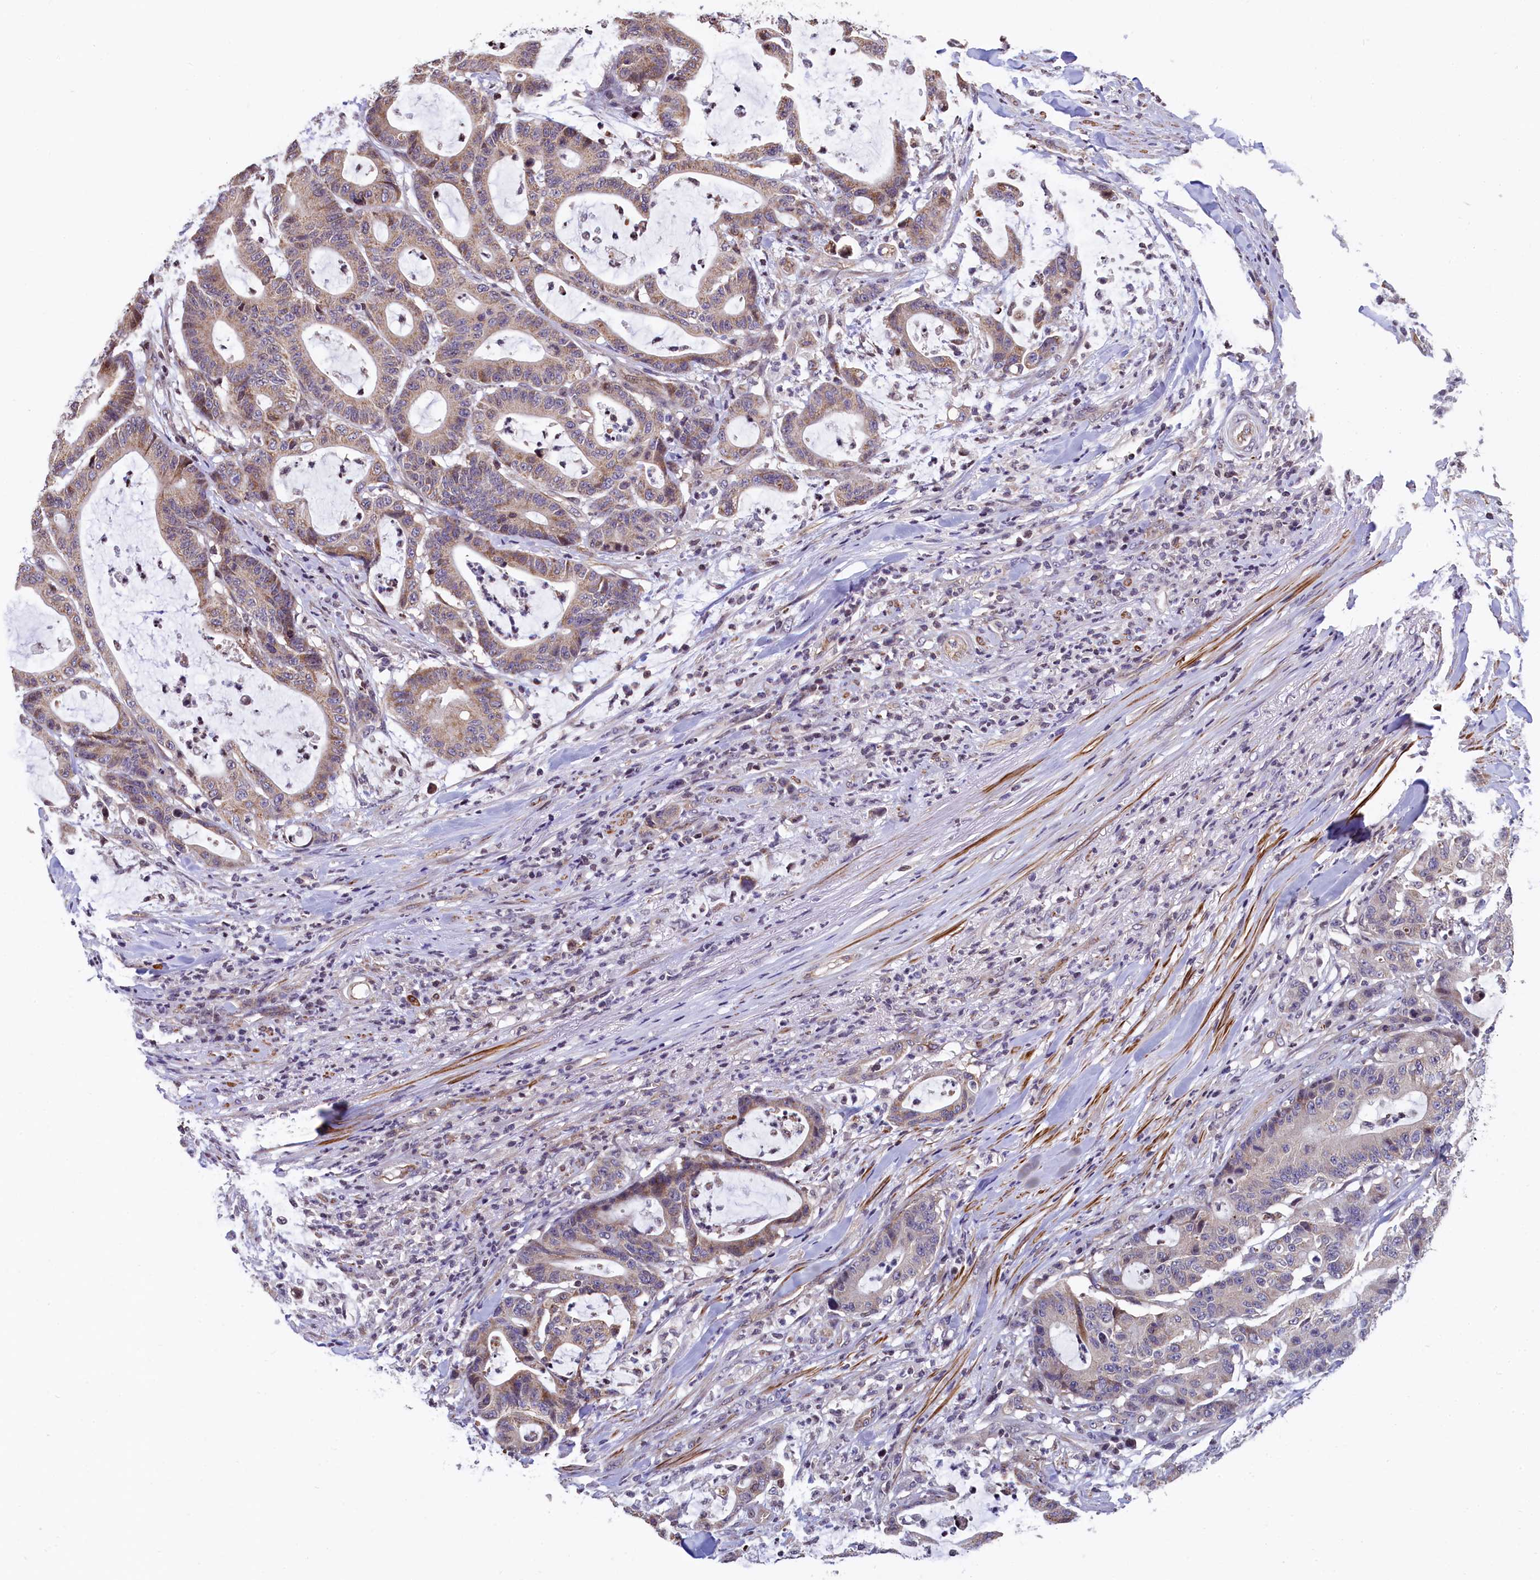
{"staining": {"intensity": "moderate", "quantity": ">75%", "location": "cytoplasmic/membranous"}, "tissue": "colorectal cancer", "cell_type": "Tumor cells", "image_type": "cancer", "snomed": [{"axis": "morphology", "description": "Adenocarcinoma, NOS"}, {"axis": "topography", "description": "Colon"}], "caption": "Protein staining displays moderate cytoplasmic/membranous expression in about >75% of tumor cells in colorectal adenocarcinoma. (Brightfield microscopy of DAB IHC at high magnification).", "gene": "ZNF2", "patient": {"sex": "female", "age": 84}}